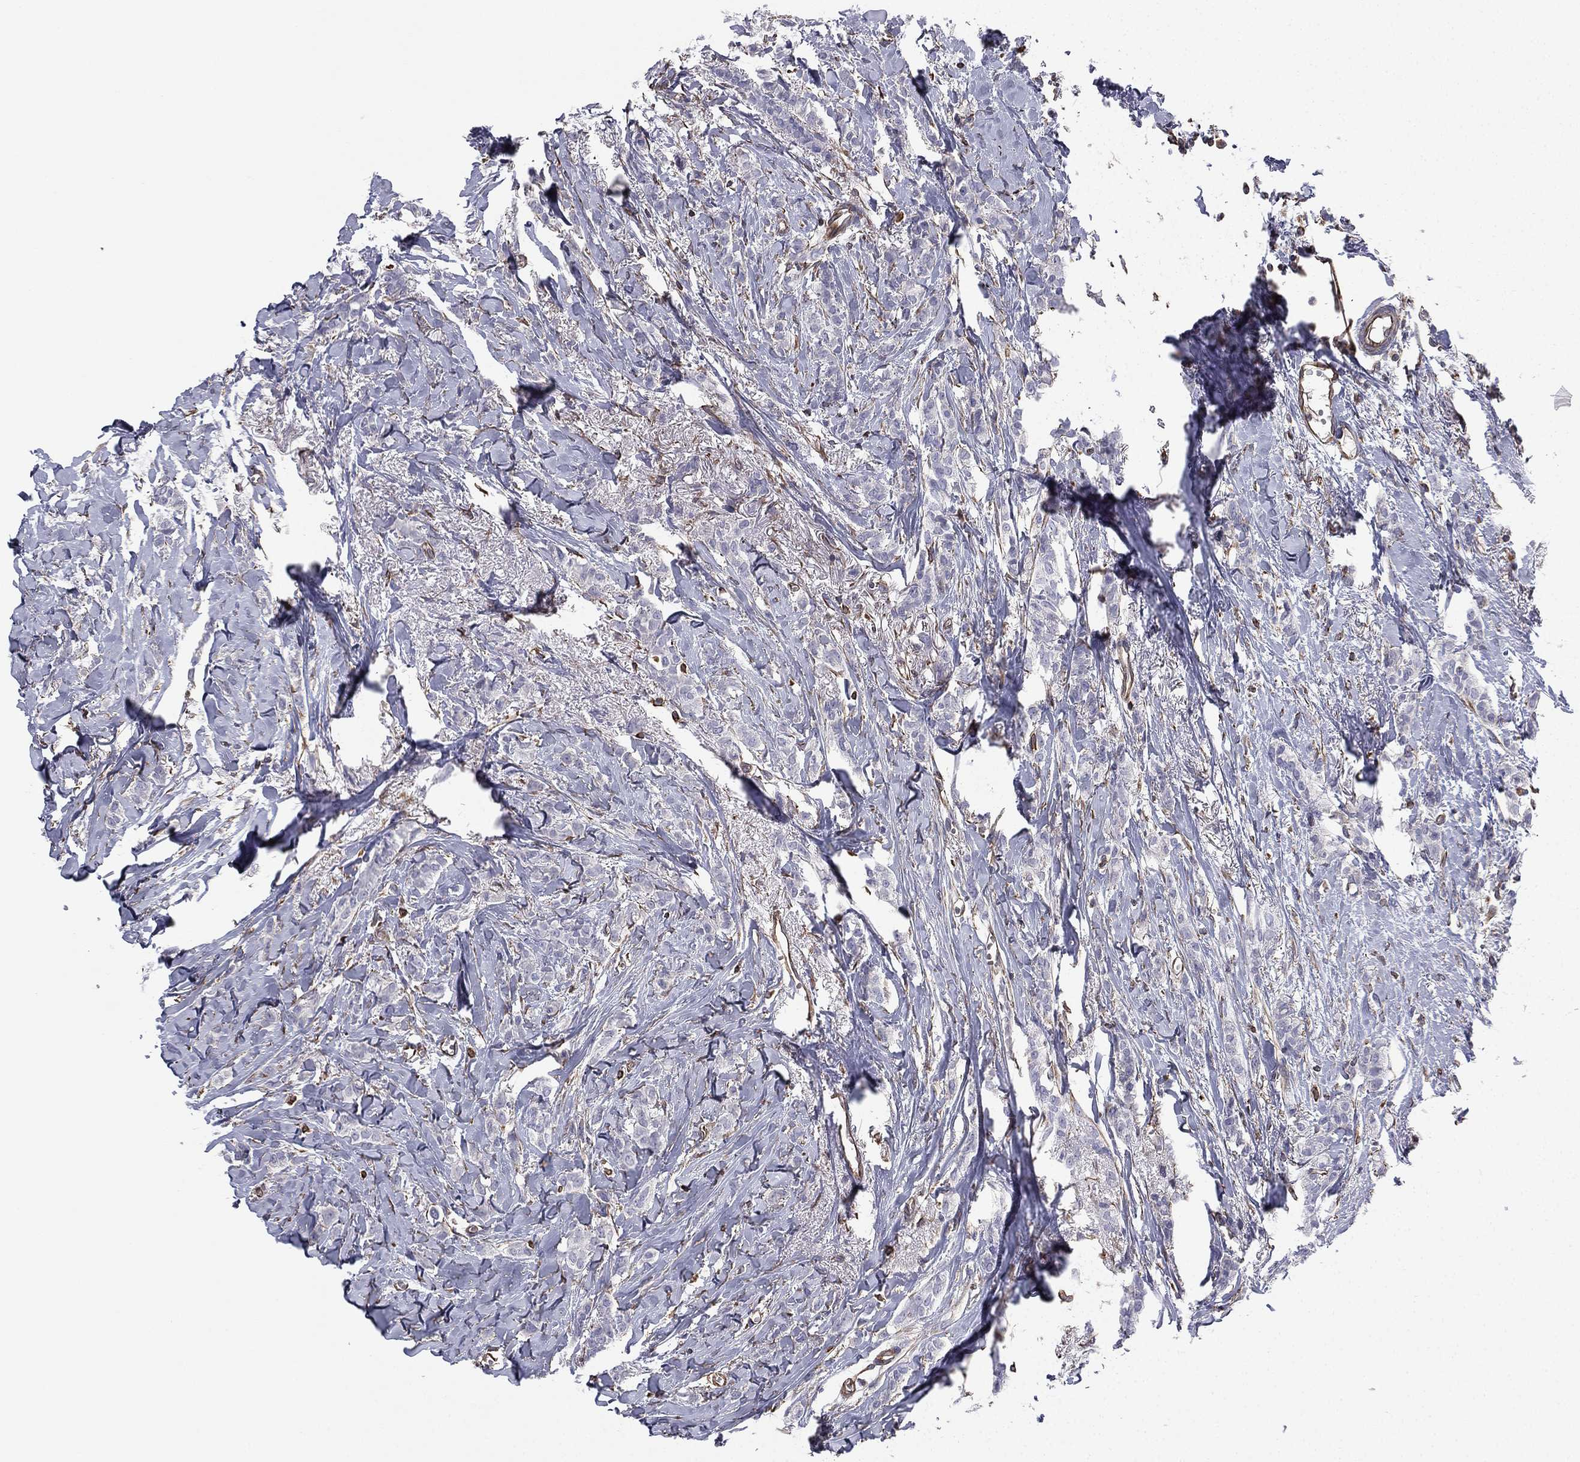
{"staining": {"intensity": "negative", "quantity": "none", "location": "none"}, "tissue": "breast cancer", "cell_type": "Tumor cells", "image_type": "cancer", "snomed": [{"axis": "morphology", "description": "Duct carcinoma"}, {"axis": "topography", "description": "Breast"}], "caption": "The photomicrograph displays no significant expression in tumor cells of invasive ductal carcinoma (breast).", "gene": "SCUBE1", "patient": {"sex": "female", "age": 85}}